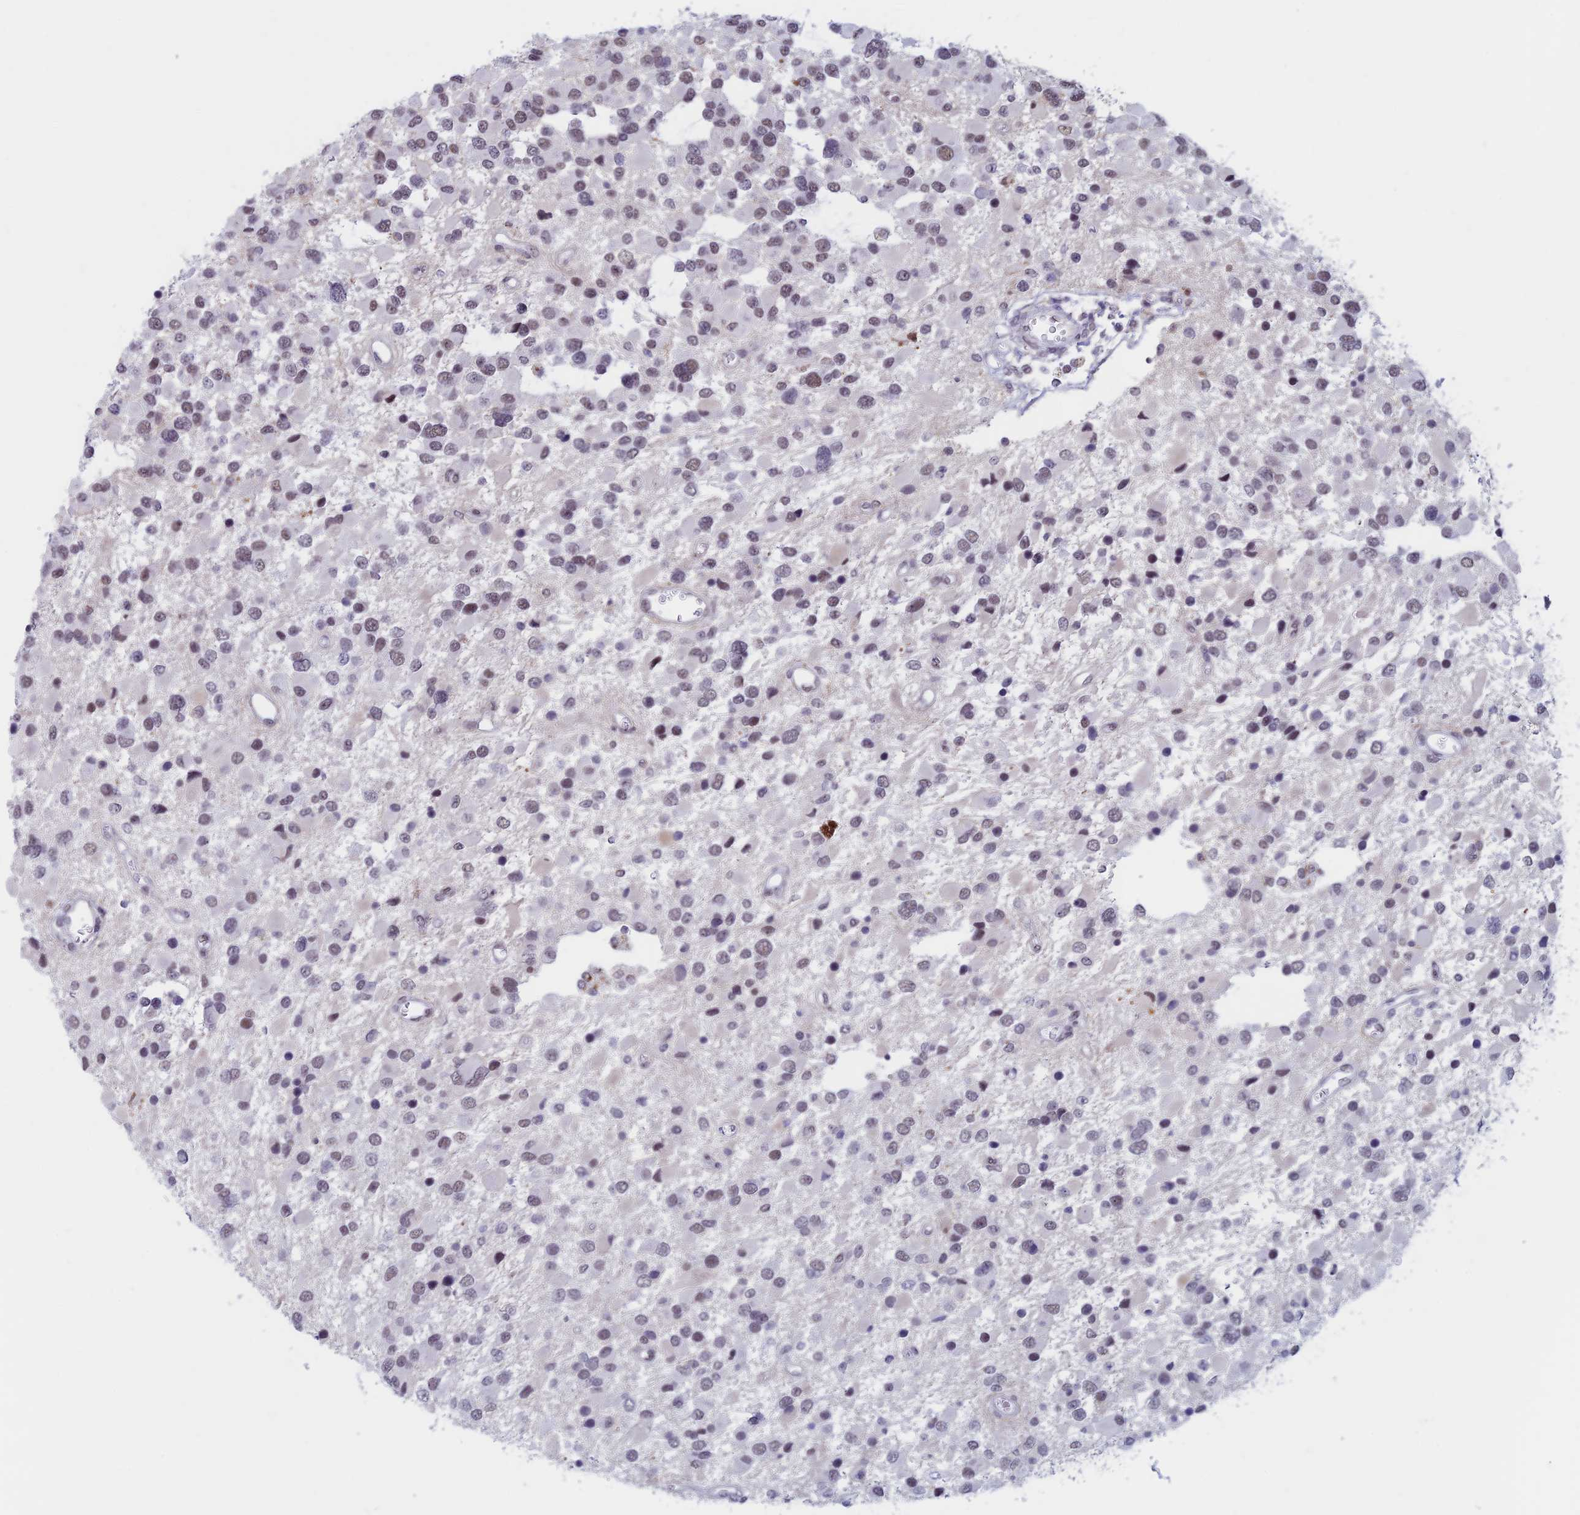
{"staining": {"intensity": "weak", "quantity": "25%-75%", "location": "nuclear"}, "tissue": "glioma", "cell_type": "Tumor cells", "image_type": "cancer", "snomed": [{"axis": "morphology", "description": "Glioma, malignant, High grade"}, {"axis": "topography", "description": "Brain"}], "caption": "Weak nuclear protein expression is present in about 25%-75% of tumor cells in glioma. (brown staining indicates protein expression, while blue staining denotes nuclei).", "gene": "ASH2L", "patient": {"sex": "male", "age": 53}}